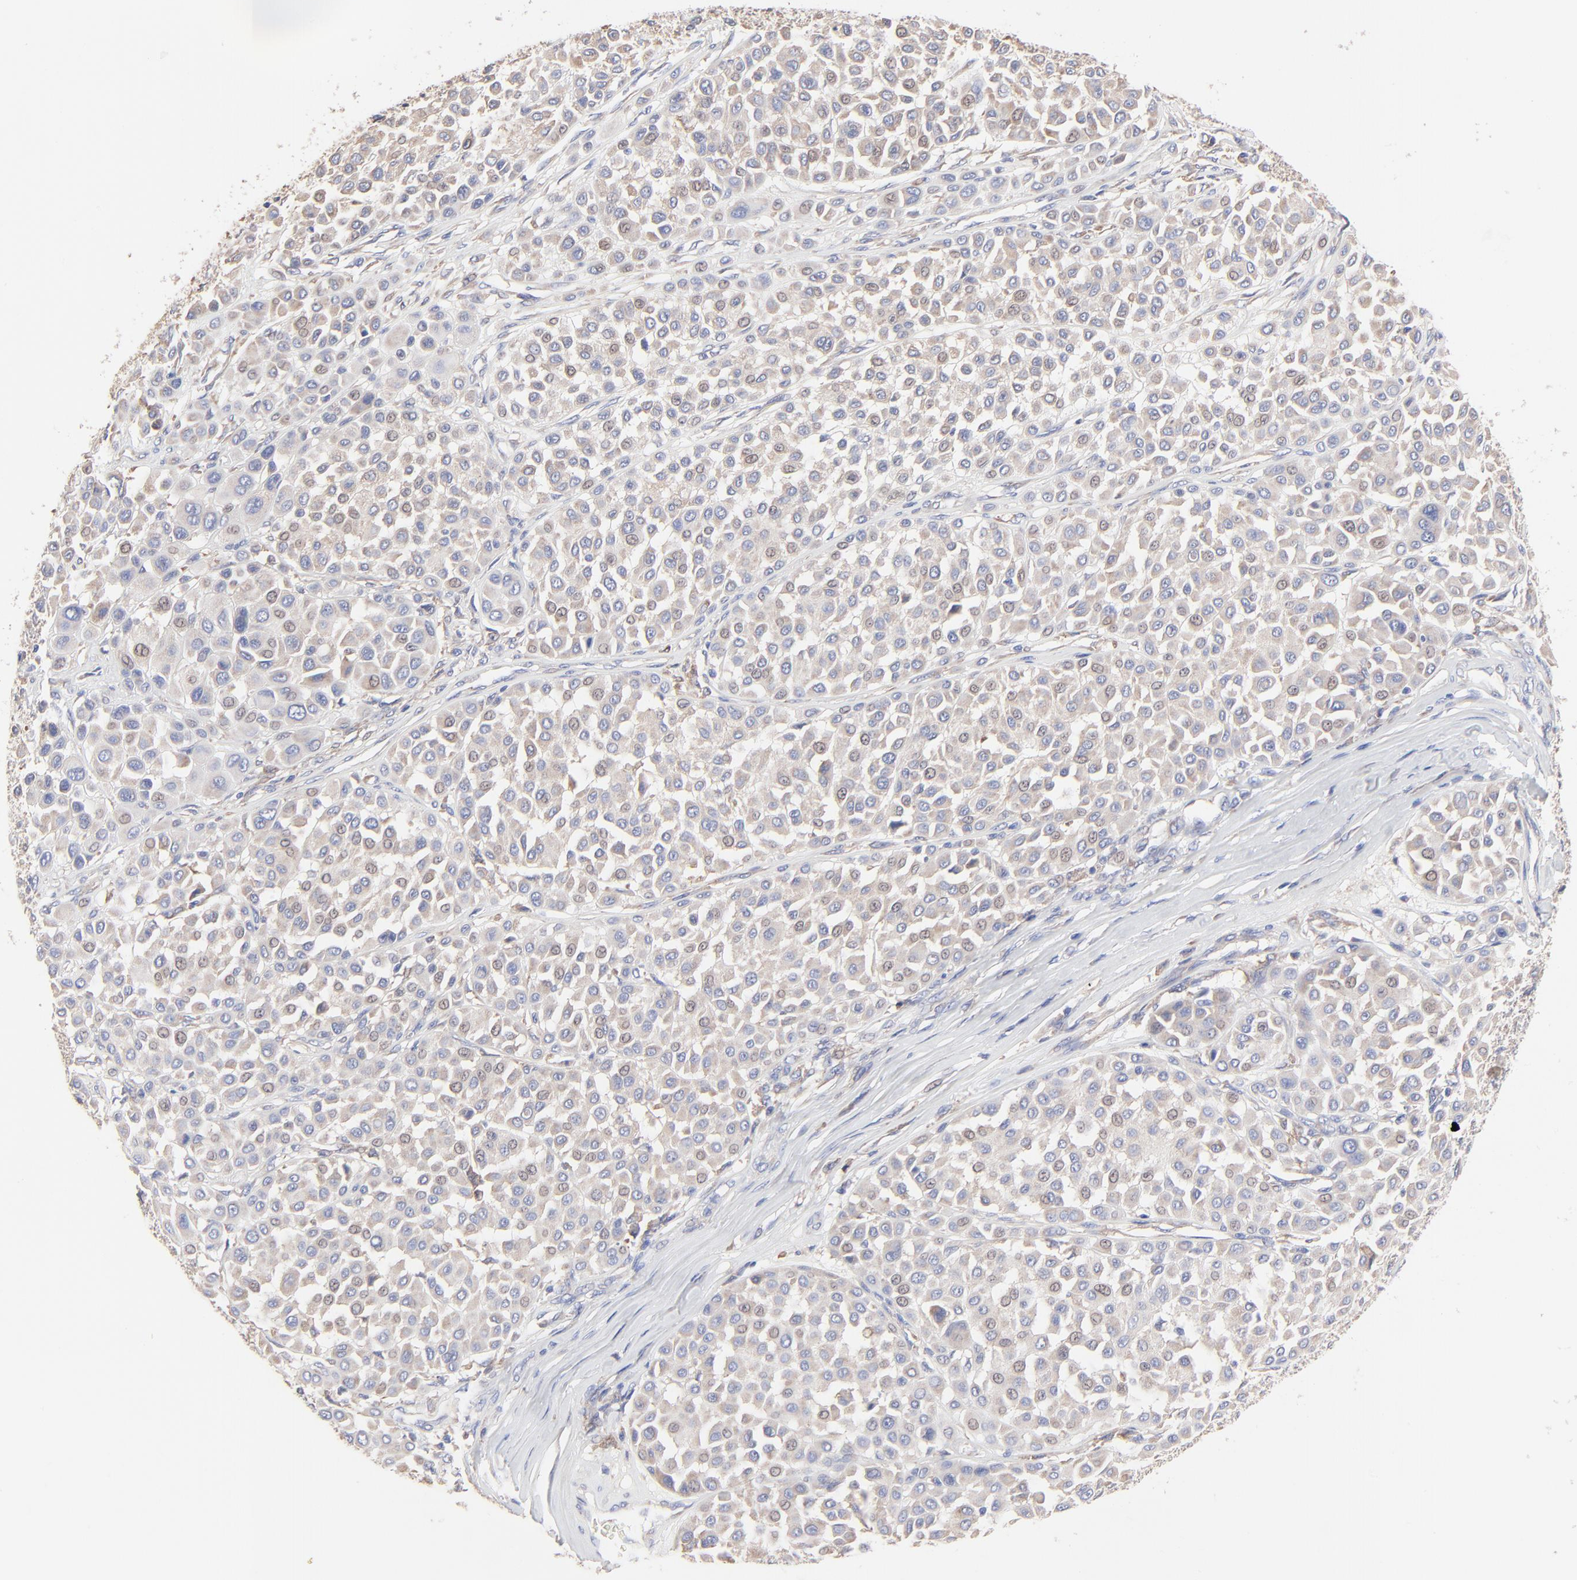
{"staining": {"intensity": "weak", "quantity": ">75%", "location": "cytoplasmic/membranous"}, "tissue": "melanoma", "cell_type": "Tumor cells", "image_type": "cancer", "snomed": [{"axis": "morphology", "description": "Malignant melanoma, Metastatic site"}, {"axis": "topography", "description": "Soft tissue"}], "caption": "Melanoma was stained to show a protein in brown. There is low levels of weak cytoplasmic/membranous expression in approximately >75% of tumor cells.", "gene": "PPFIBP2", "patient": {"sex": "male", "age": 41}}